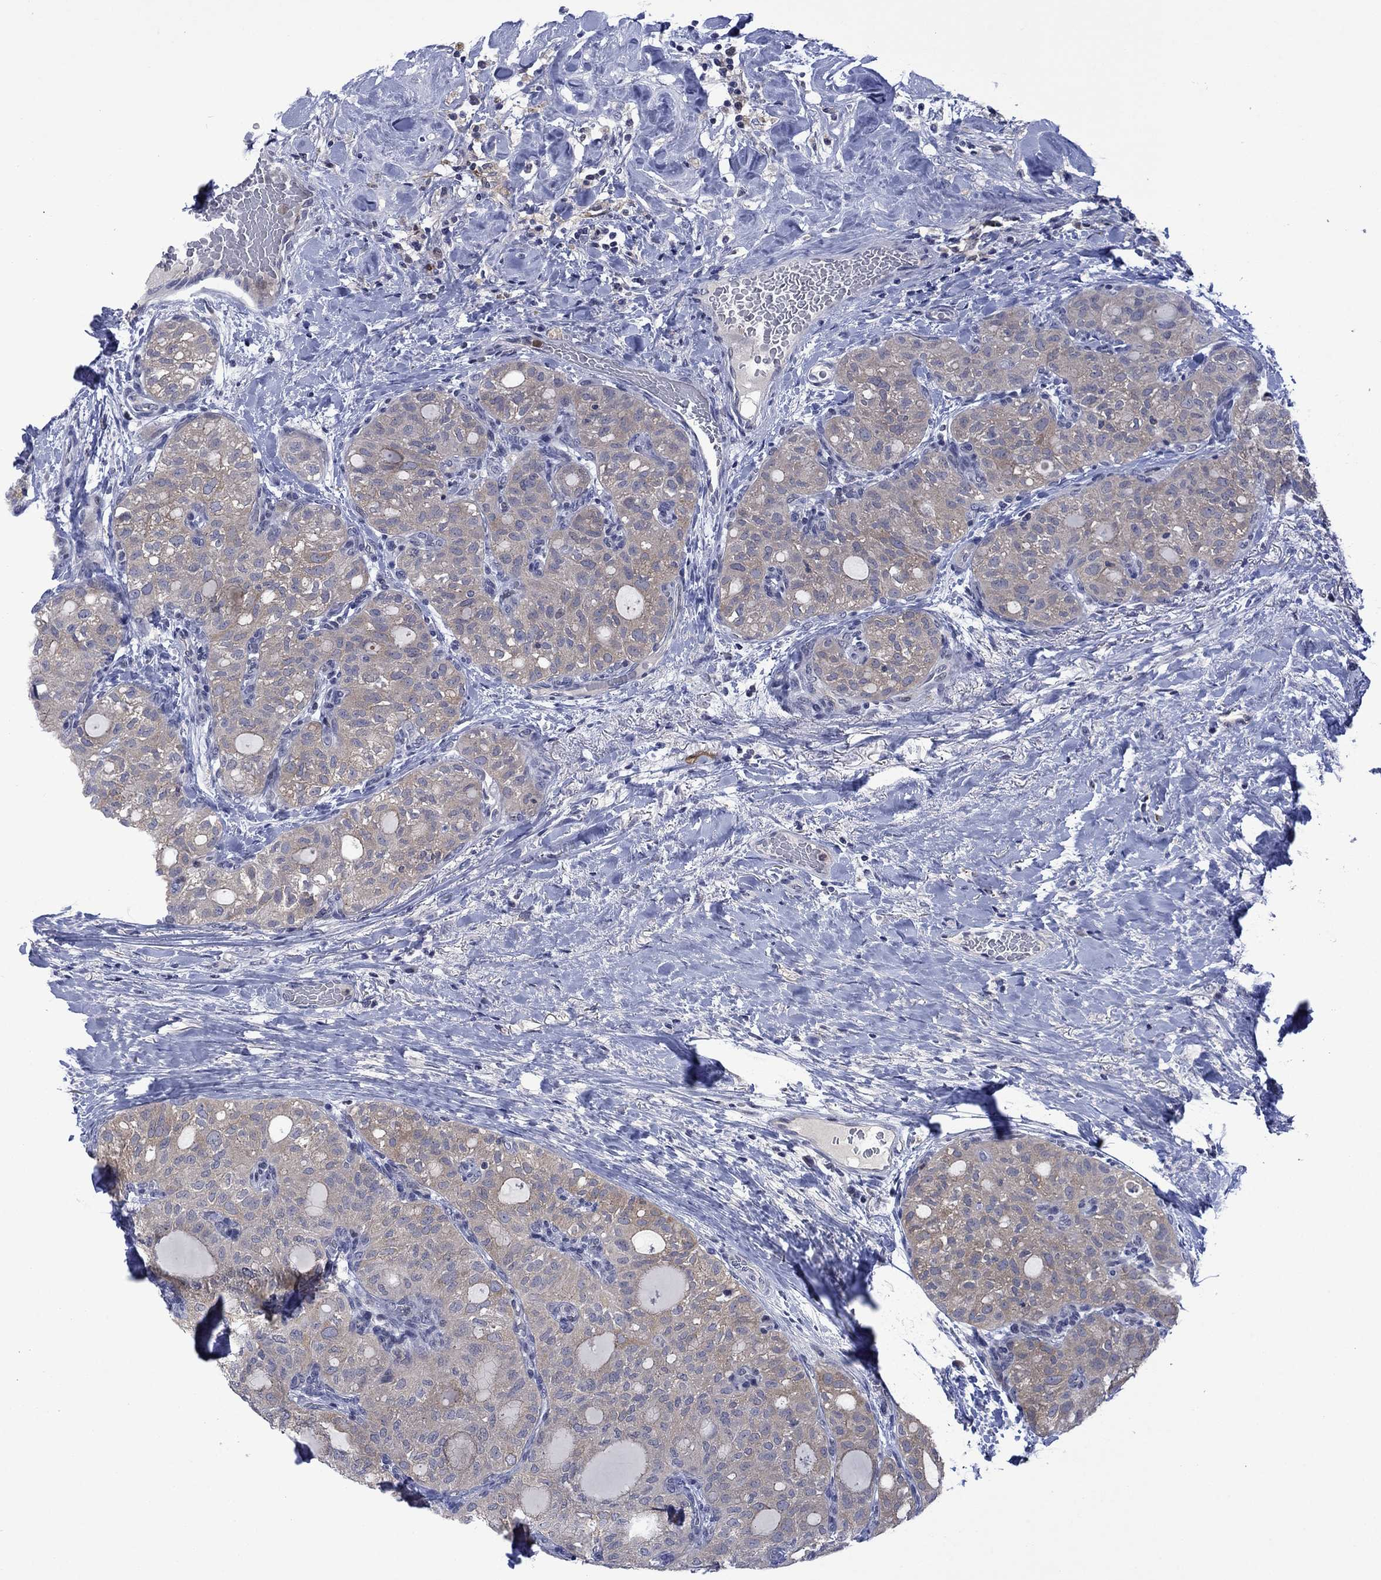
{"staining": {"intensity": "weak", "quantity": "25%-75%", "location": "cytoplasmic/membranous"}, "tissue": "thyroid cancer", "cell_type": "Tumor cells", "image_type": "cancer", "snomed": [{"axis": "morphology", "description": "Follicular adenoma carcinoma, NOS"}, {"axis": "topography", "description": "Thyroid gland"}], "caption": "The immunohistochemical stain labels weak cytoplasmic/membranous staining in tumor cells of follicular adenoma carcinoma (thyroid) tissue.", "gene": "AGL", "patient": {"sex": "male", "age": 75}}